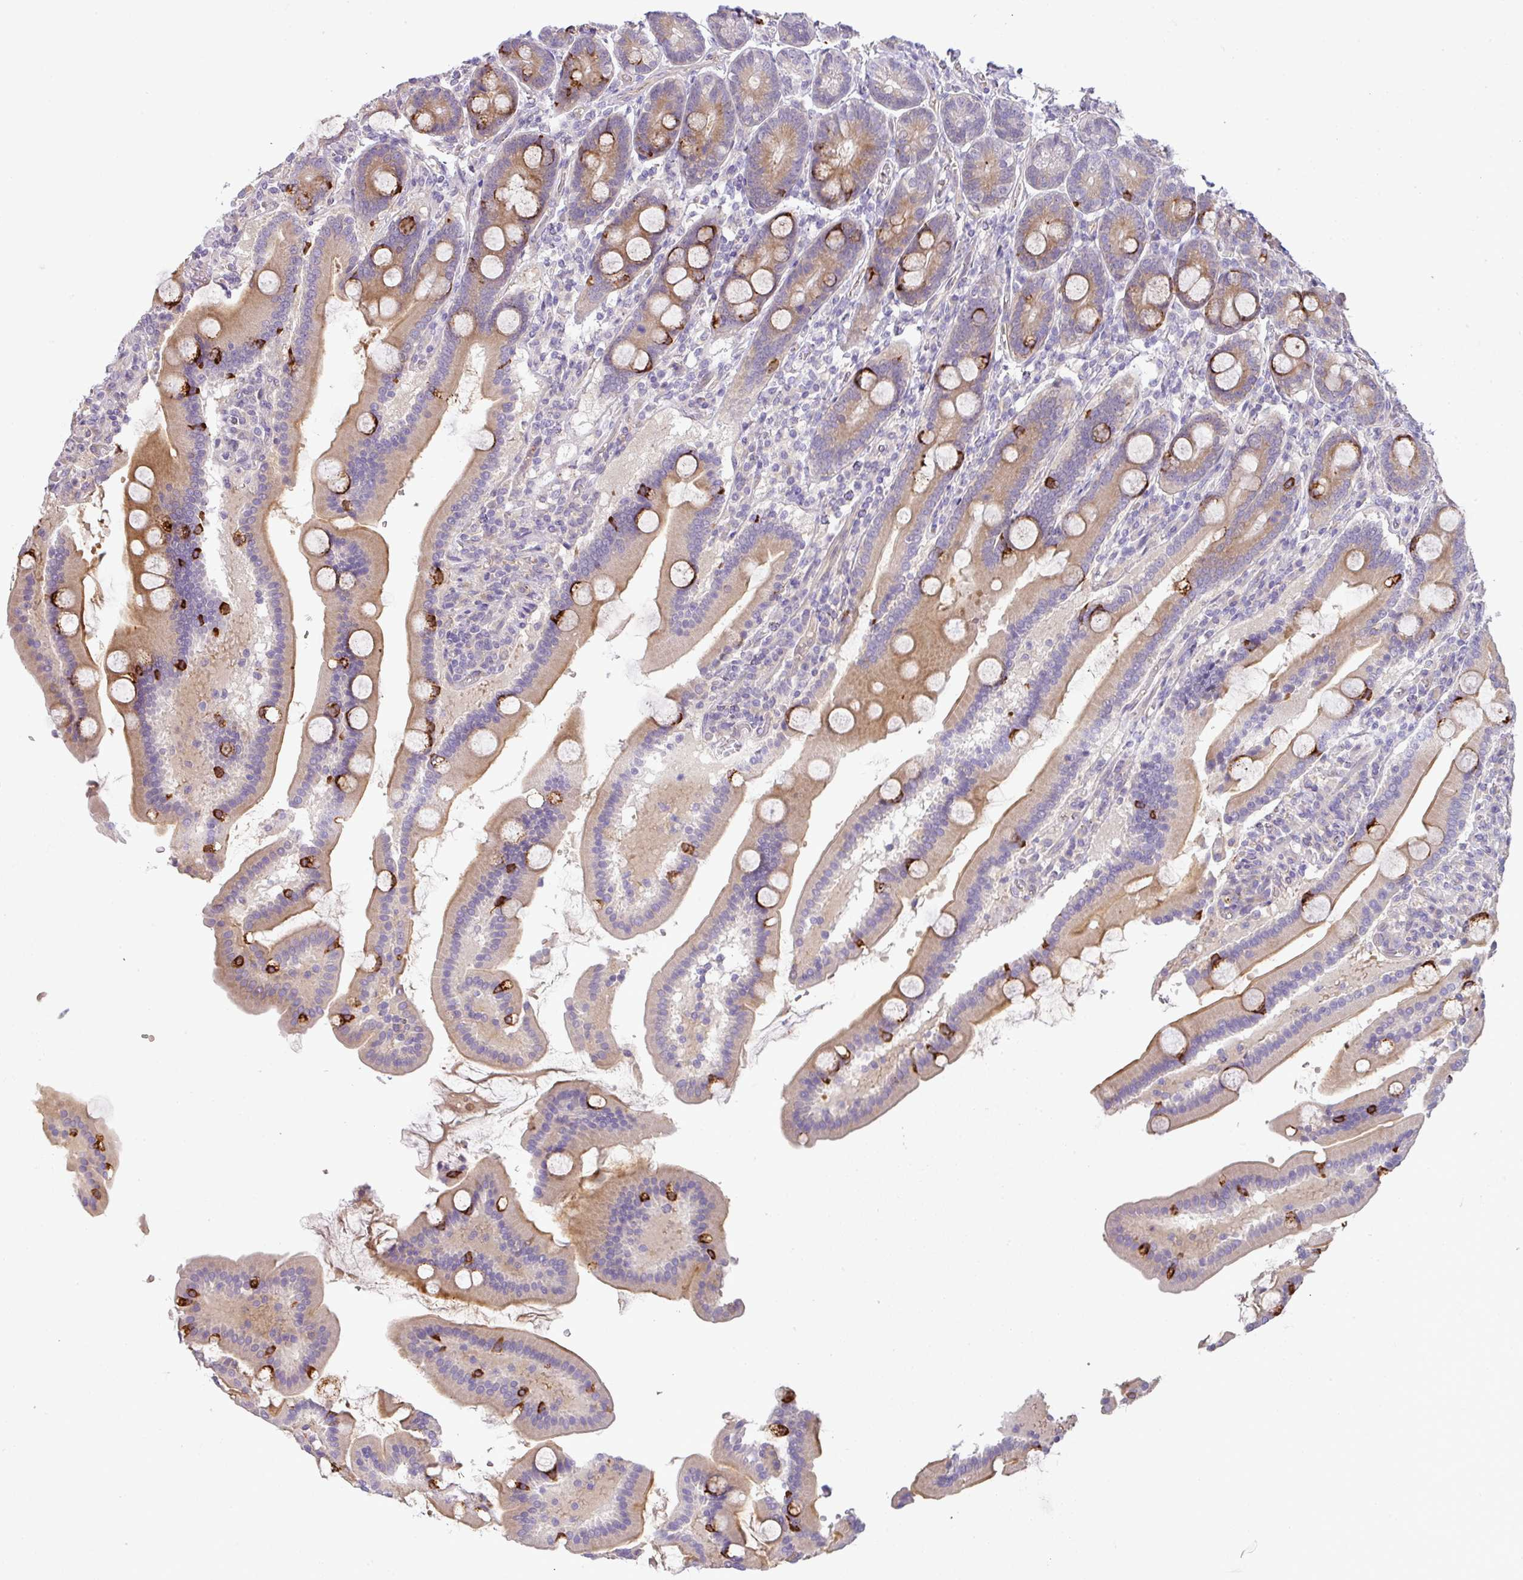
{"staining": {"intensity": "moderate", "quantity": "25%-75%", "location": "cytoplasmic/membranous"}, "tissue": "duodenum", "cell_type": "Glandular cells", "image_type": "normal", "snomed": [{"axis": "morphology", "description": "Normal tissue, NOS"}, {"axis": "topography", "description": "Duodenum"}], "caption": "IHC (DAB) staining of normal human duodenum displays moderate cytoplasmic/membranous protein expression in about 25%-75% of glandular cells.", "gene": "PIK3R5", "patient": {"sex": "male", "age": 55}}